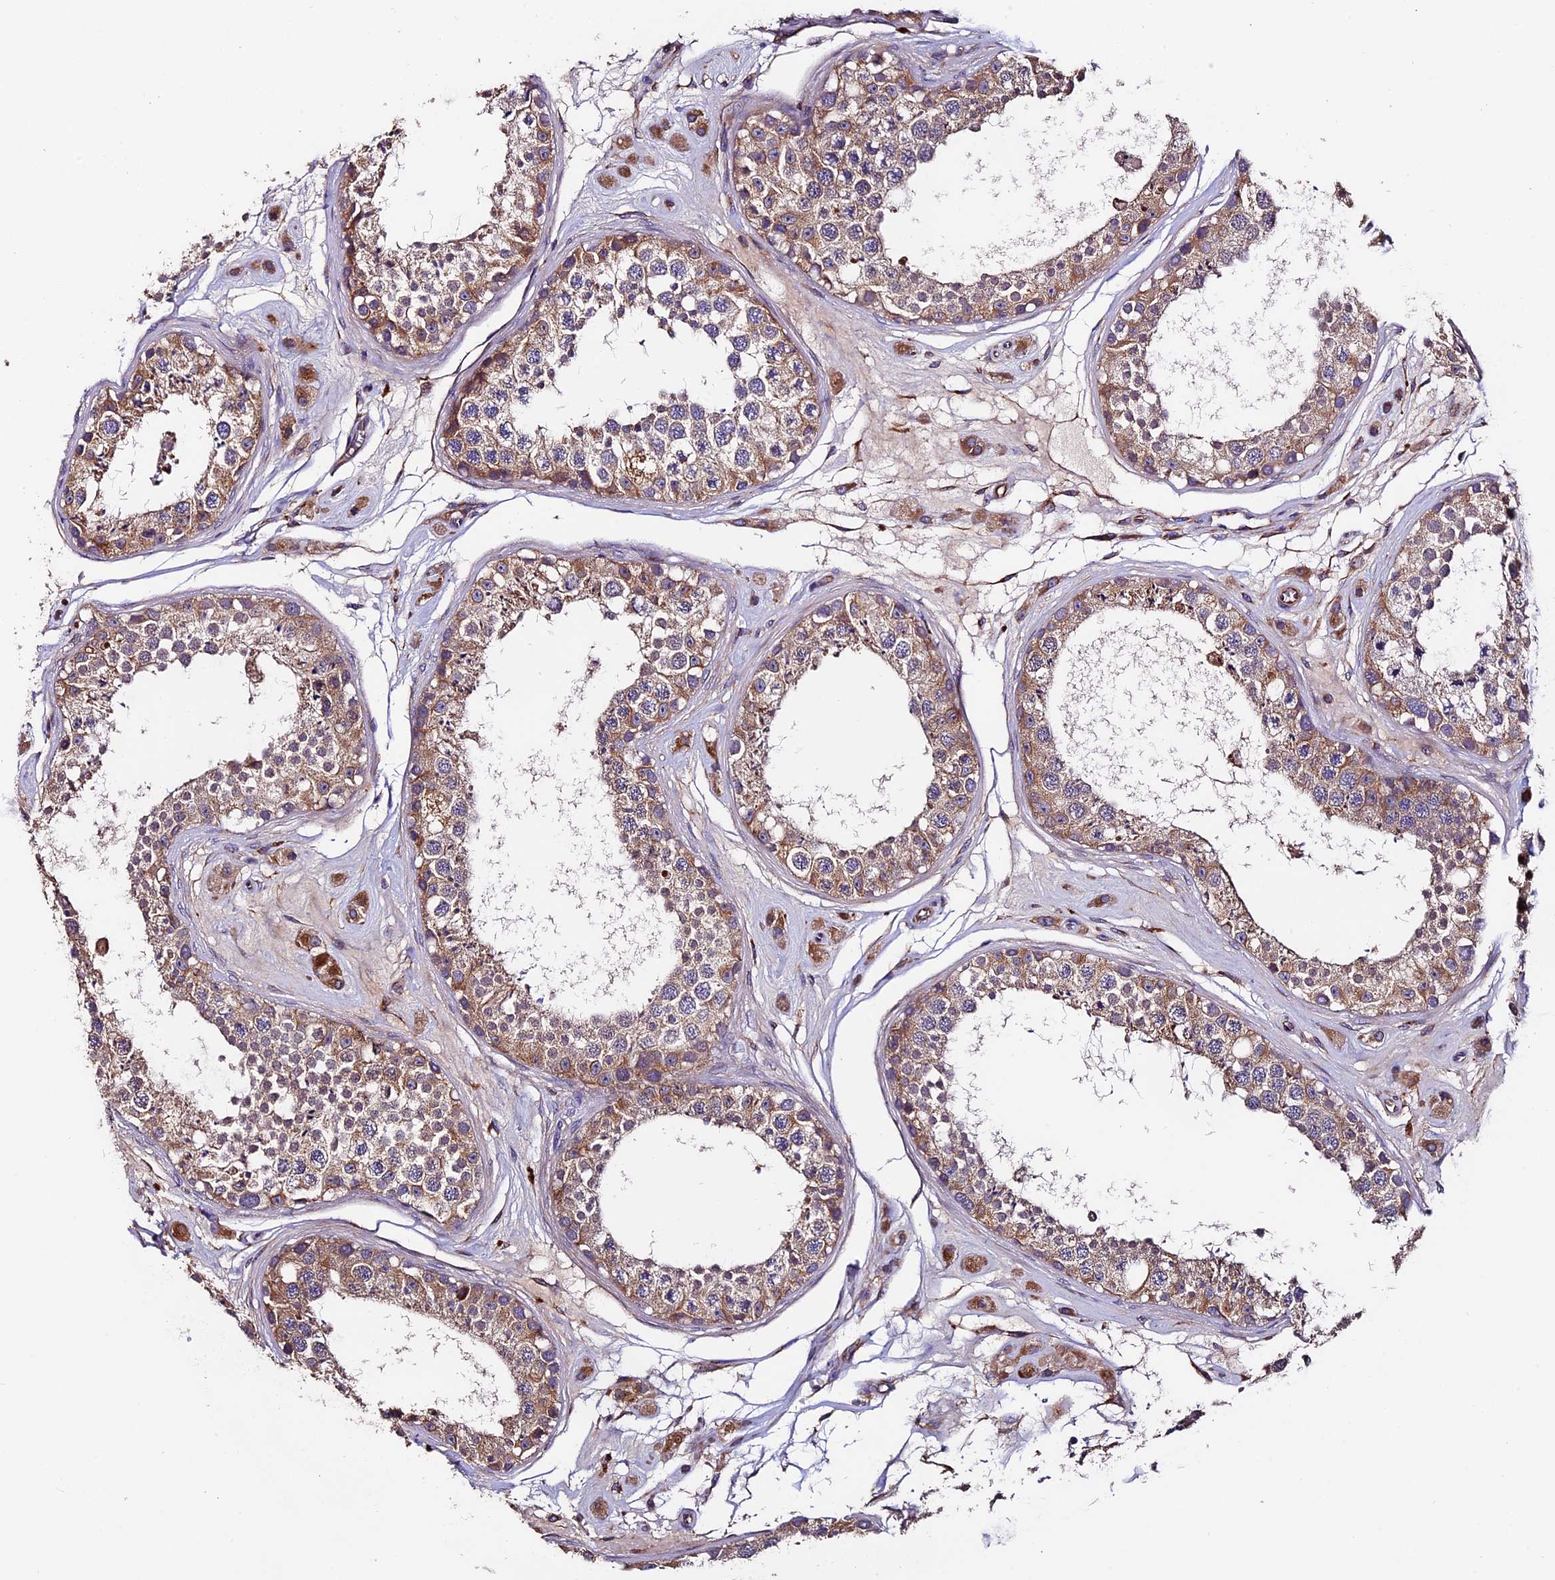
{"staining": {"intensity": "moderate", "quantity": ">75%", "location": "cytoplasmic/membranous"}, "tissue": "testis", "cell_type": "Cells in seminiferous ducts", "image_type": "normal", "snomed": [{"axis": "morphology", "description": "Normal tissue, NOS"}, {"axis": "topography", "description": "Testis"}], "caption": "Testis stained with DAB (3,3'-diaminobenzidine) immunohistochemistry reveals medium levels of moderate cytoplasmic/membranous expression in about >75% of cells in seminiferous ducts. The protein of interest is shown in brown color, while the nuclei are stained blue.", "gene": "CLN5", "patient": {"sex": "male", "age": 25}}